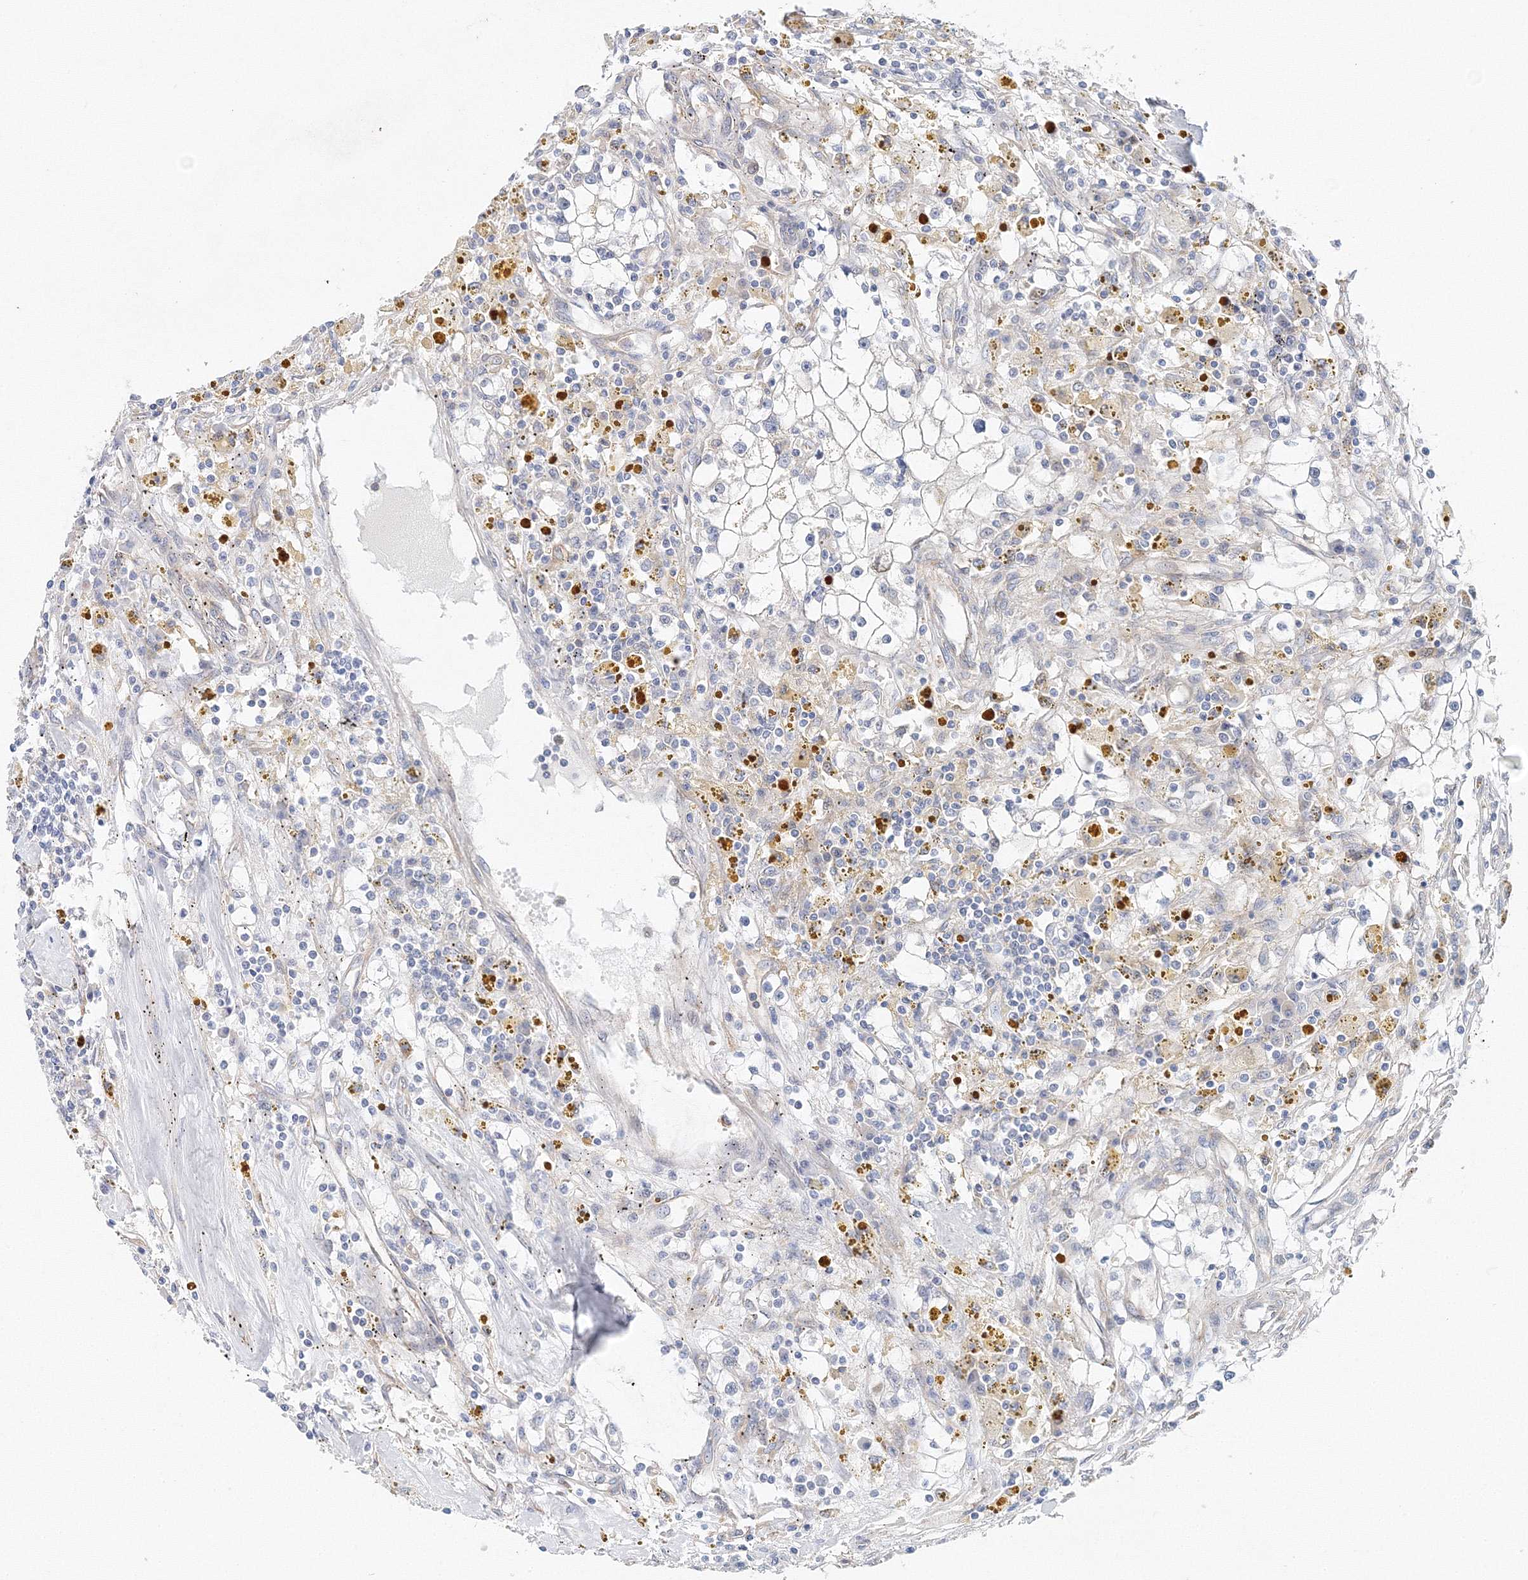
{"staining": {"intensity": "negative", "quantity": "none", "location": "none"}, "tissue": "renal cancer", "cell_type": "Tumor cells", "image_type": "cancer", "snomed": [{"axis": "morphology", "description": "Adenocarcinoma, NOS"}, {"axis": "topography", "description": "Kidney"}], "caption": "The immunohistochemistry (IHC) photomicrograph has no significant positivity in tumor cells of renal cancer (adenocarcinoma) tissue.", "gene": "TPRKB", "patient": {"sex": "male", "age": 56}}